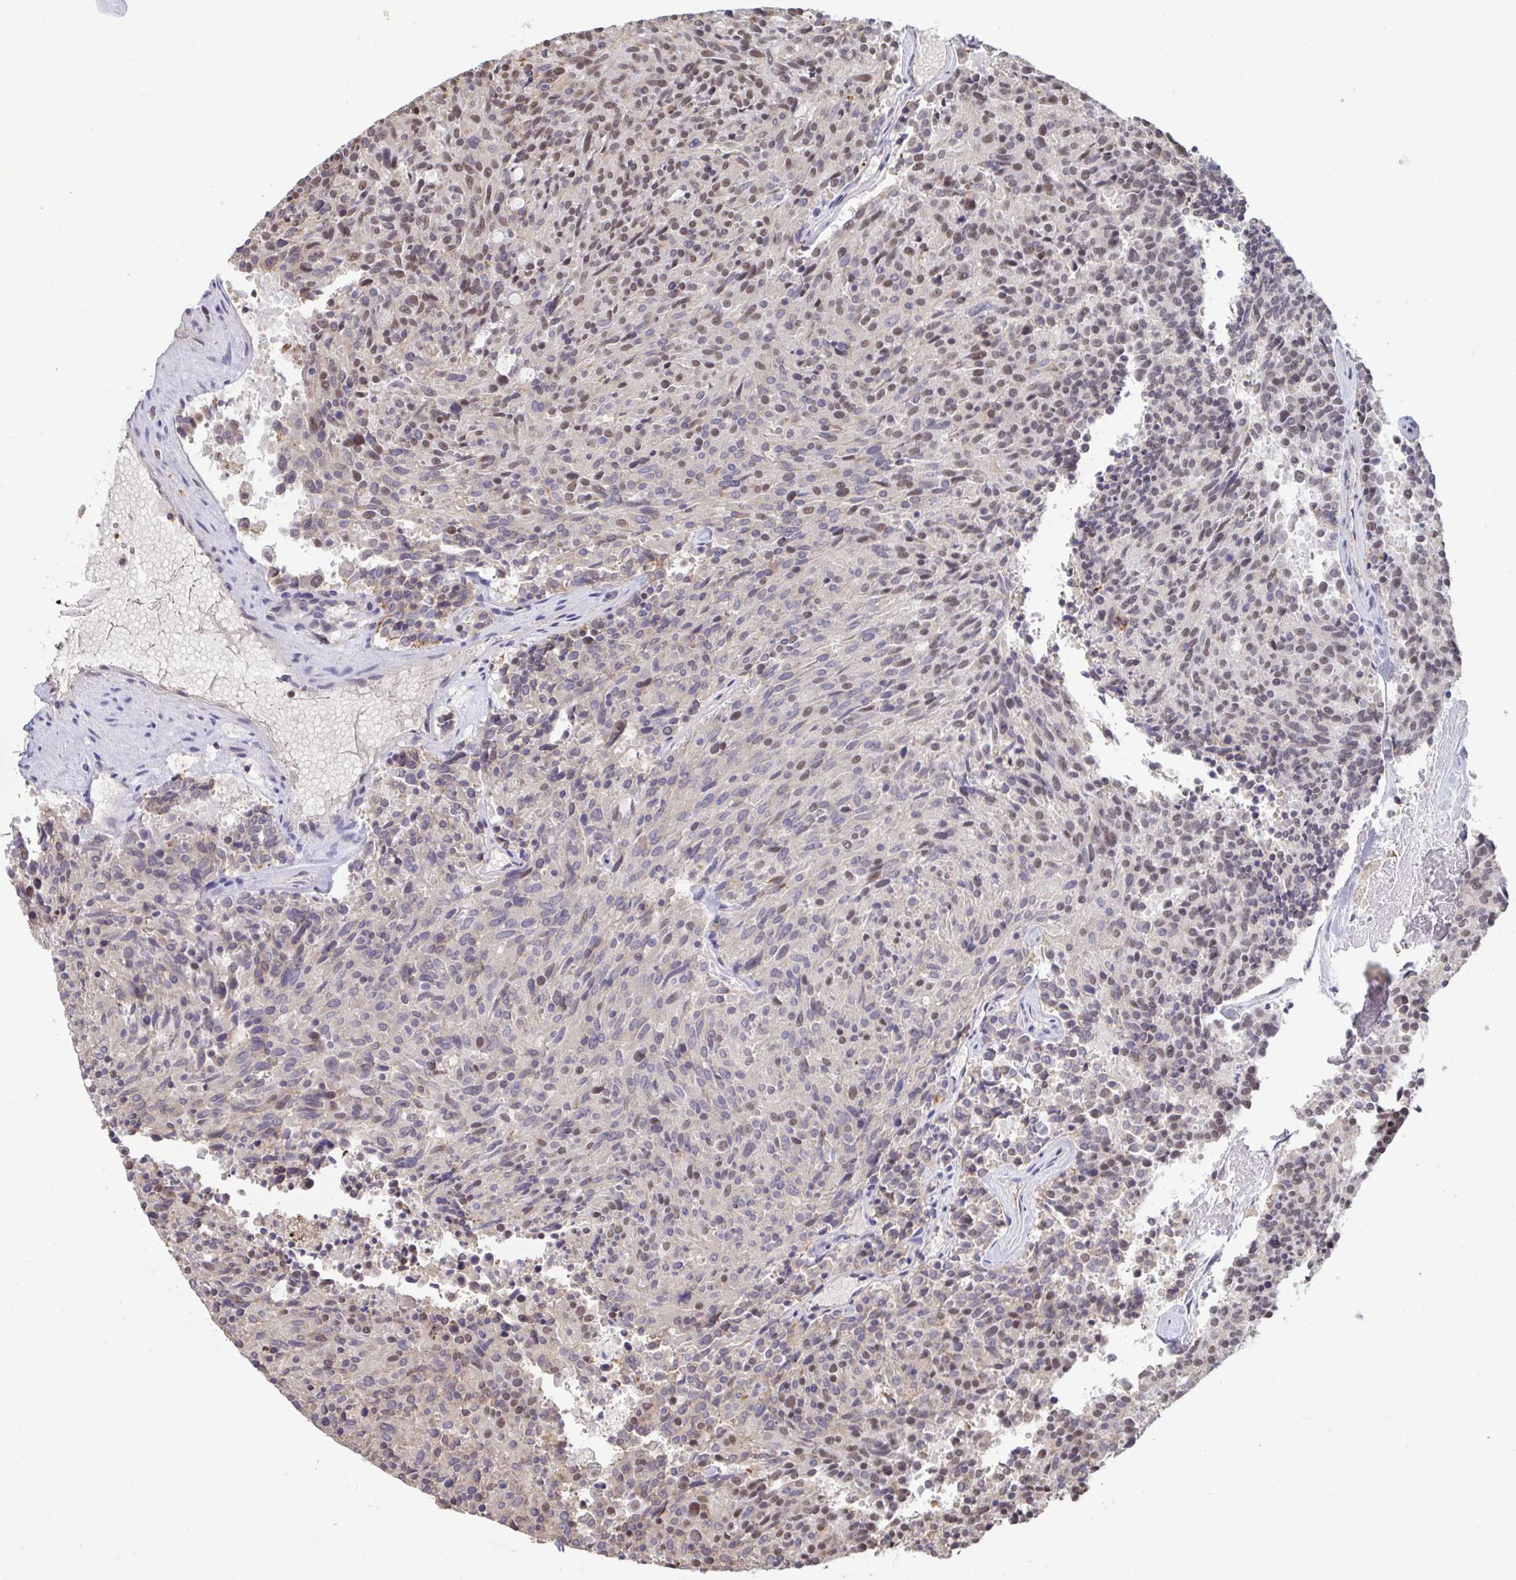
{"staining": {"intensity": "moderate", "quantity": "25%-75%", "location": "cytoplasmic/membranous,nuclear"}, "tissue": "carcinoid", "cell_type": "Tumor cells", "image_type": "cancer", "snomed": [{"axis": "morphology", "description": "Carcinoid, malignant, NOS"}, {"axis": "topography", "description": "Pancreas"}], "caption": "A medium amount of moderate cytoplasmic/membranous and nuclear staining is identified in about 25%-75% of tumor cells in malignant carcinoid tissue. Using DAB (brown) and hematoxylin (blue) stains, captured at high magnification using brightfield microscopy.", "gene": "PUF60", "patient": {"sex": "female", "age": 54}}